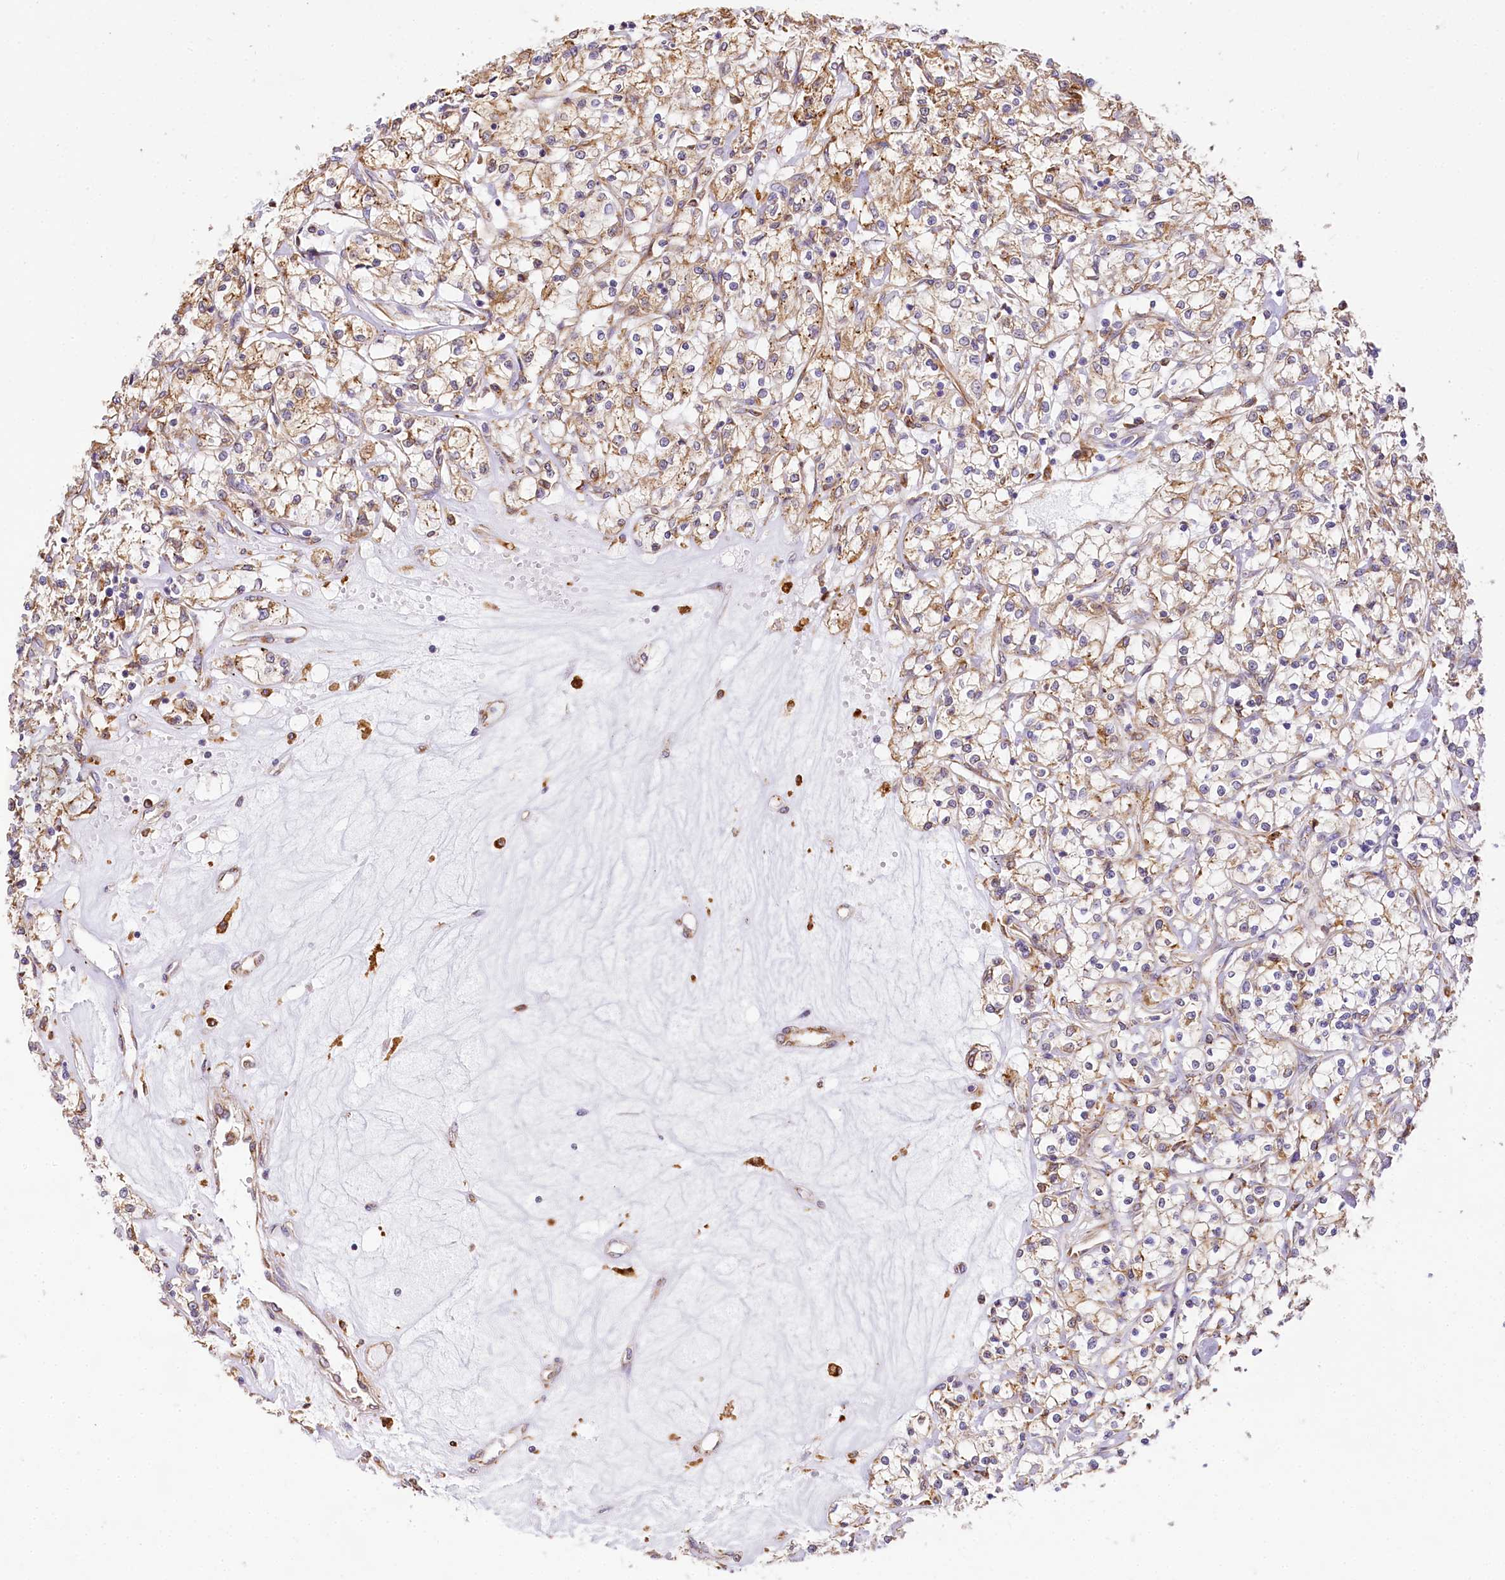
{"staining": {"intensity": "moderate", "quantity": ">75%", "location": "cytoplasmic/membranous"}, "tissue": "renal cancer", "cell_type": "Tumor cells", "image_type": "cancer", "snomed": [{"axis": "morphology", "description": "Adenocarcinoma, NOS"}, {"axis": "topography", "description": "Kidney"}], "caption": "Moderate cytoplasmic/membranous protein expression is identified in approximately >75% of tumor cells in renal adenocarcinoma.", "gene": "PPIP5K2", "patient": {"sex": "female", "age": 59}}